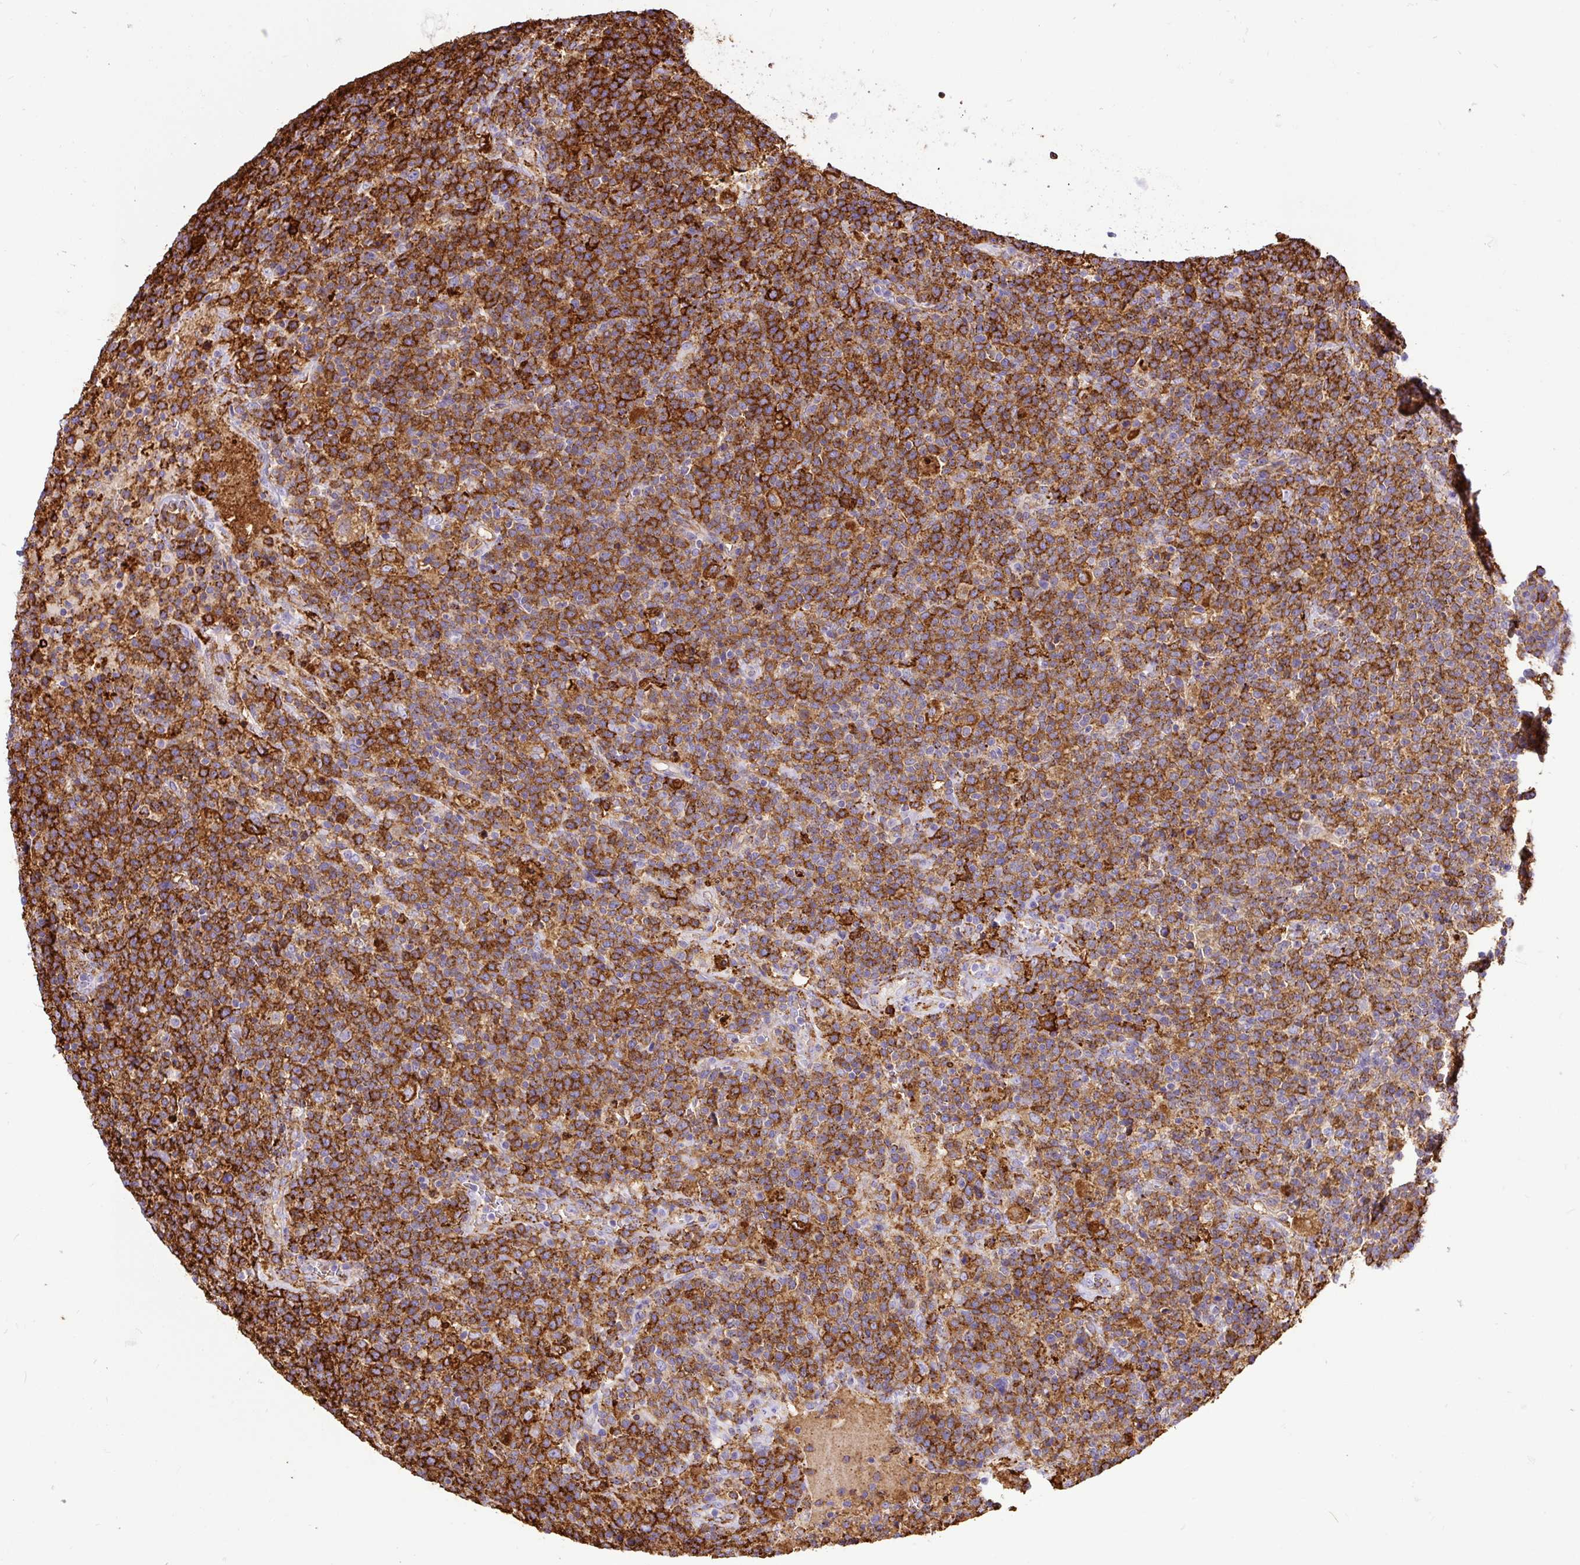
{"staining": {"intensity": "strong", "quantity": ">75%", "location": "cytoplasmic/membranous"}, "tissue": "lymphoma", "cell_type": "Tumor cells", "image_type": "cancer", "snomed": [{"axis": "morphology", "description": "Malignant lymphoma, non-Hodgkin's type, High grade"}, {"axis": "topography", "description": "Lymph node"}], "caption": "Protein staining of lymphoma tissue exhibits strong cytoplasmic/membranous expression in approximately >75% of tumor cells. Using DAB (3,3'-diaminobenzidine) (brown) and hematoxylin (blue) stains, captured at high magnification using brightfield microscopy.", "gene": "HLA-DRA", "patient": {"sex": "male", "age": 61}}